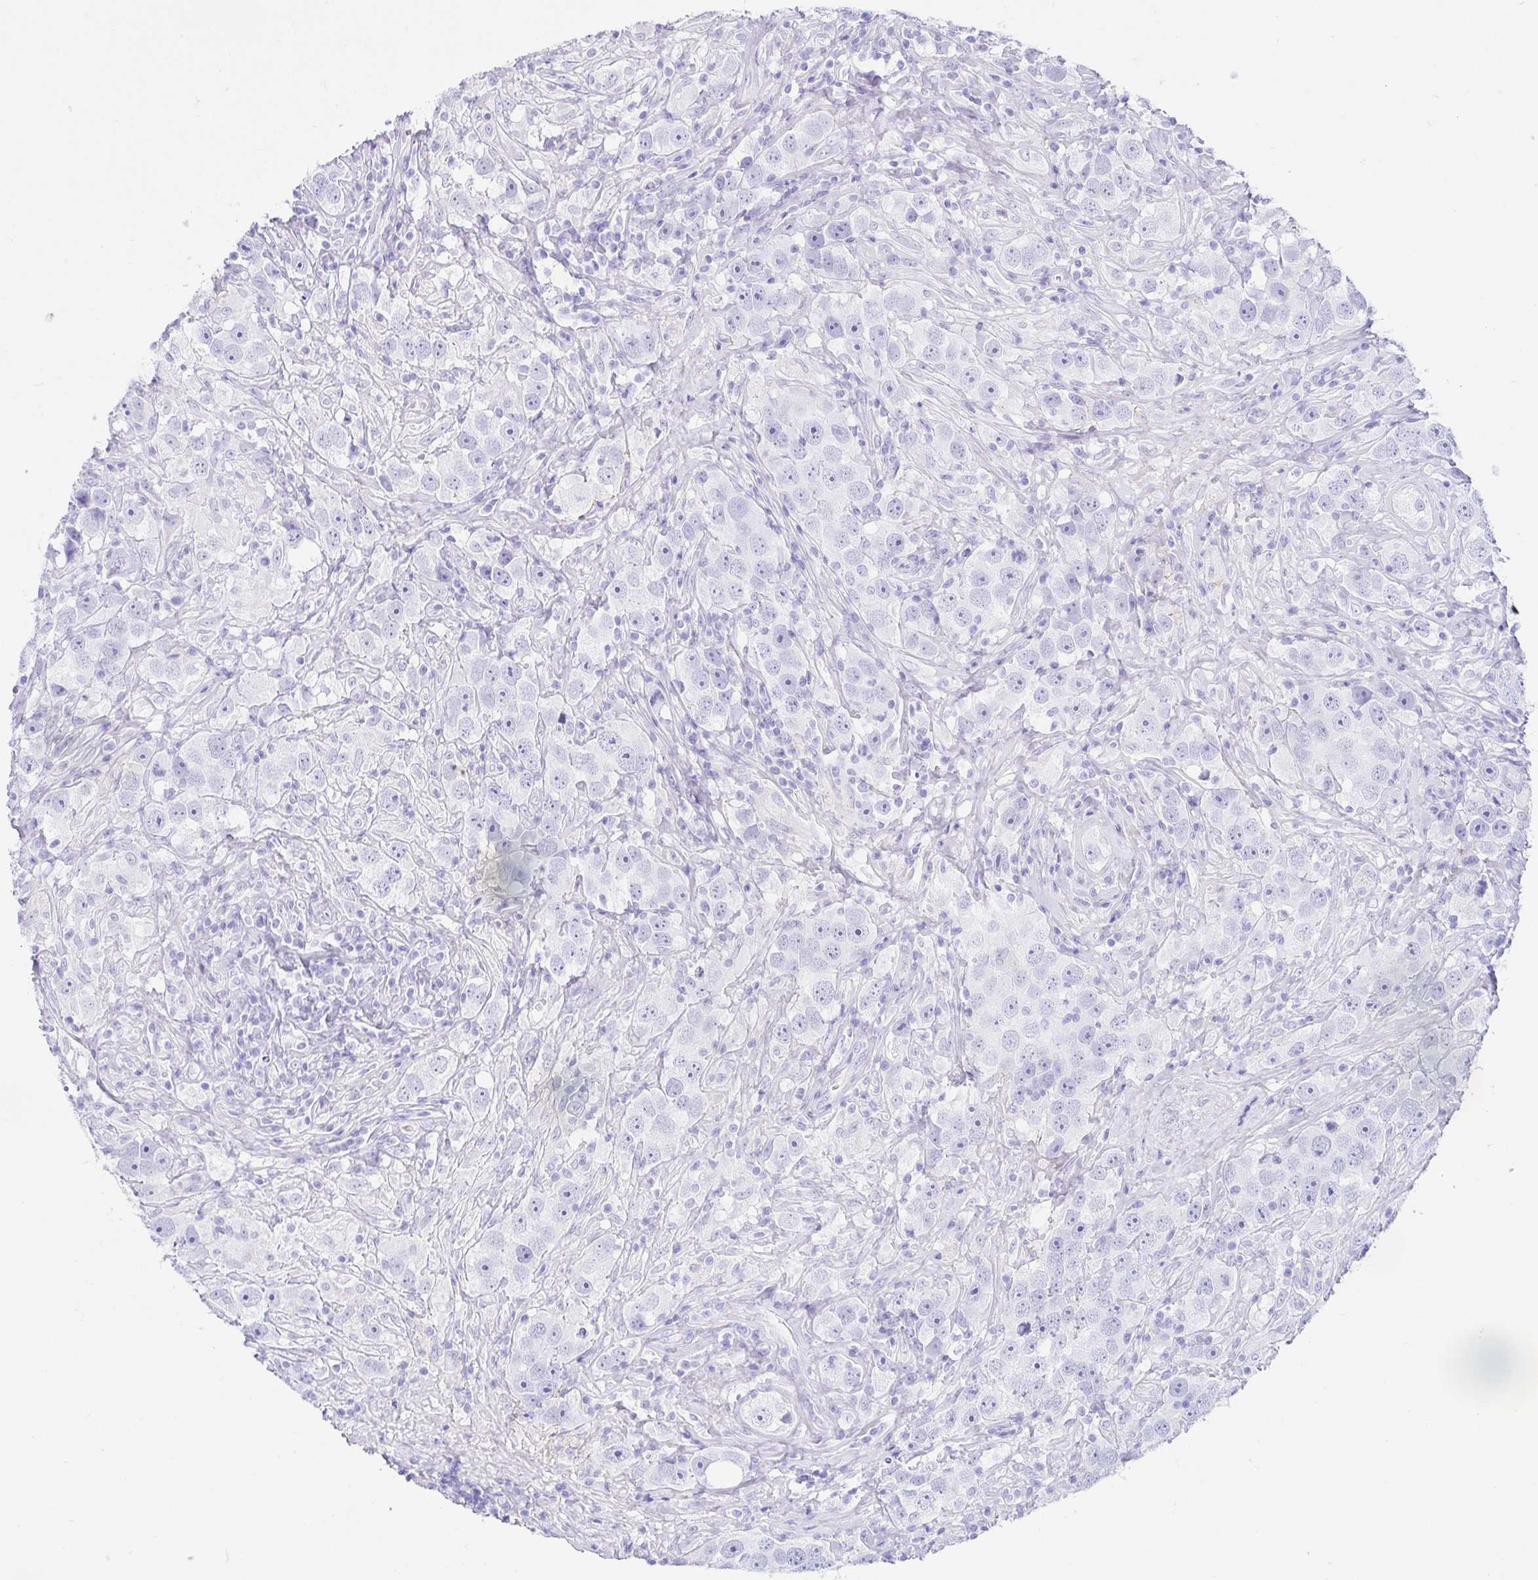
{"staining": {"intensity": "negative", "quantity": "none", "location": "none"}, "tissue": "testis cancer", "cell_type": "Tumor cells", "image_type": "cancer", "snomed": [{"axis": "morphology", "description": "Seminoma, NOS"}, {"axis": "topography", "description": "Testis"}], "caption": "The immunohistochemistry histopathology image has no significant staining in tumor cells of testis cancer (seminoma) tissue.", "gene": "GKN1", "patient": {"sex": "male", "age": 49}}